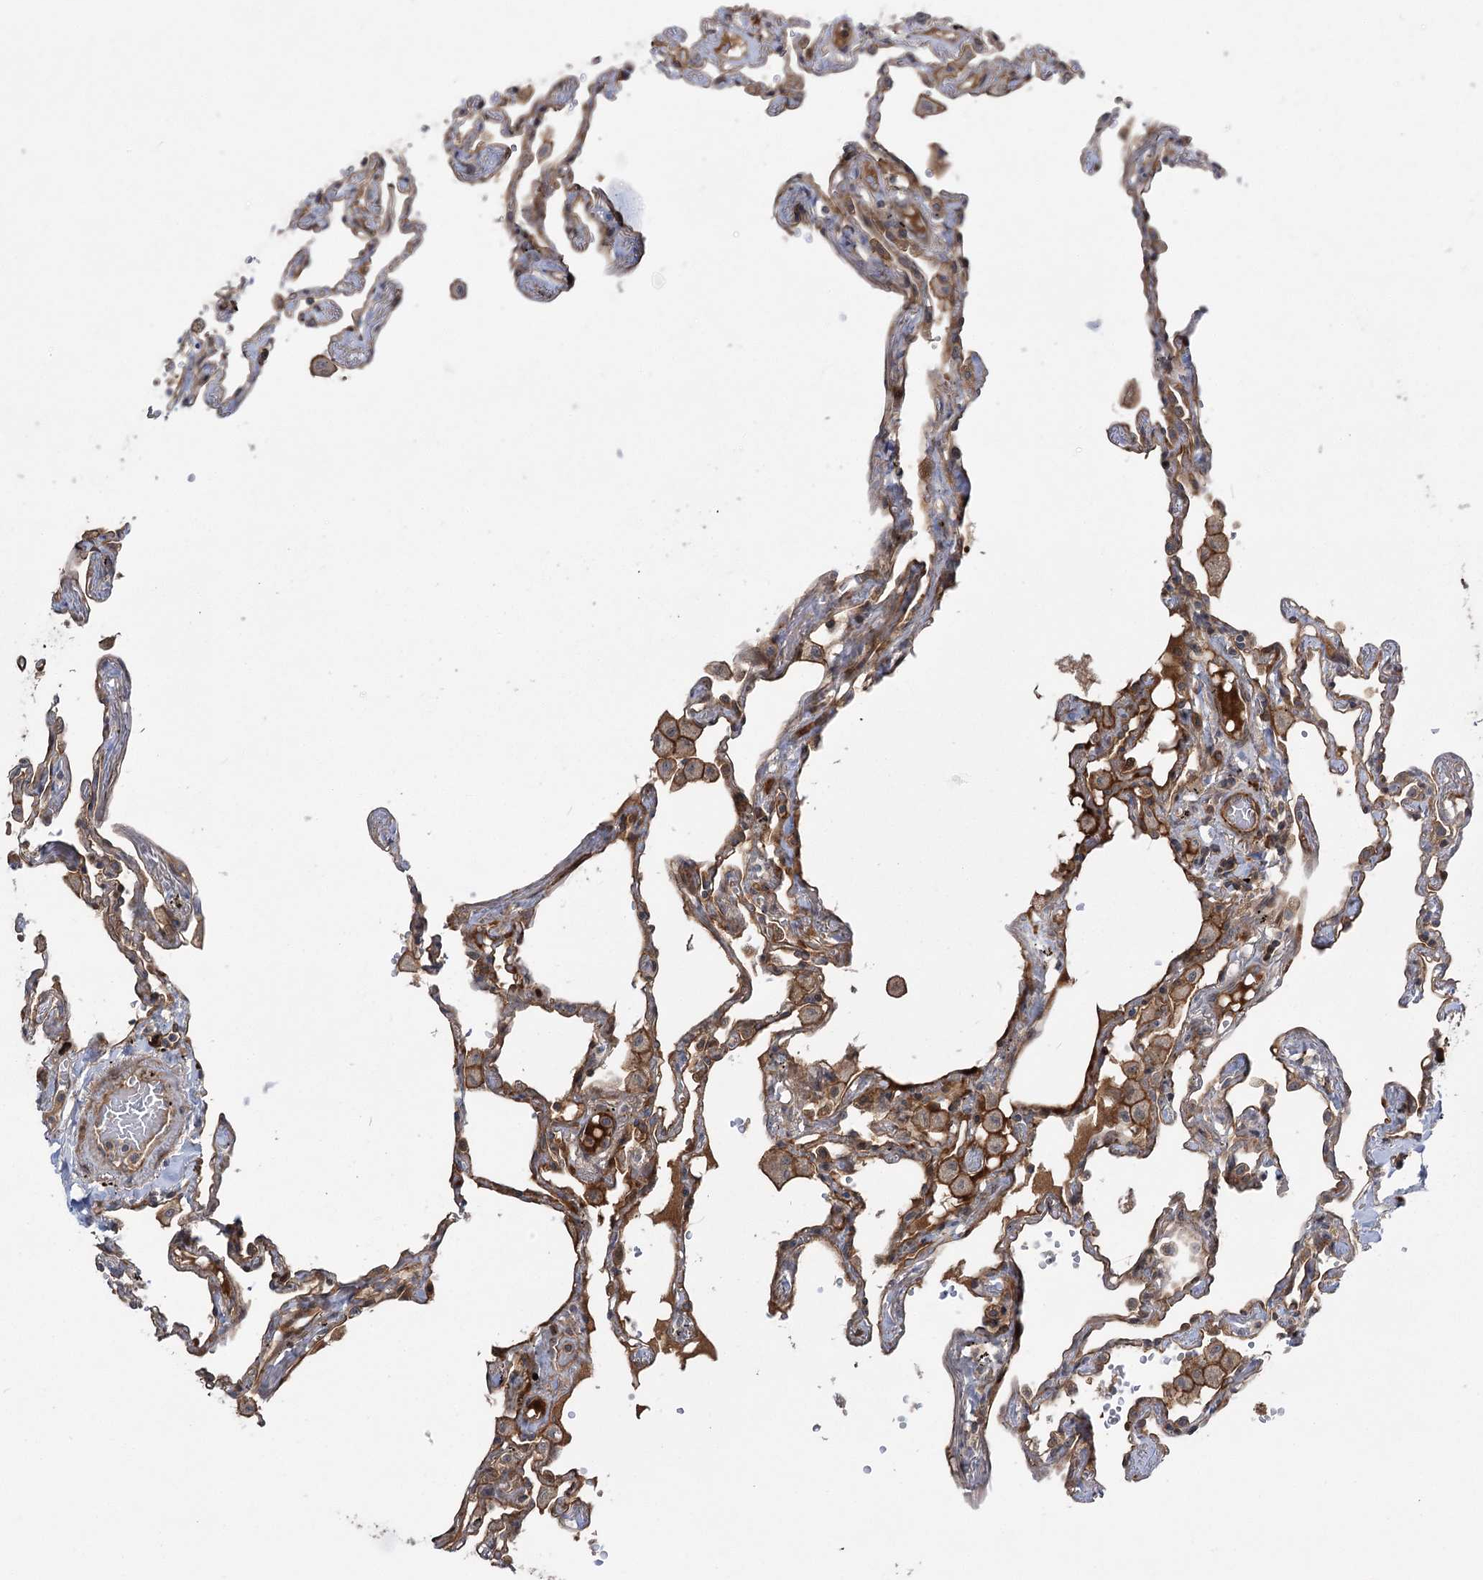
{"staining": {"intensity": "moderate", "quantity": ">75%", "location": "cytoplasmic/membranous"}, "tissue": "lung", "cell_type": "Alveolar cells", "image_type": "normal", "snomed": [{"axis": "morphology", "description": "Normal tissue, NOS"}, {"axis": "topography", "description": "Lung"}], "caption": "Lung stained for a protein displays moderate cytoplasmic/membranous positivity in alveolar cells.", "gene": "KCNN2", "patient": {"sex": "female", "age": 67}}